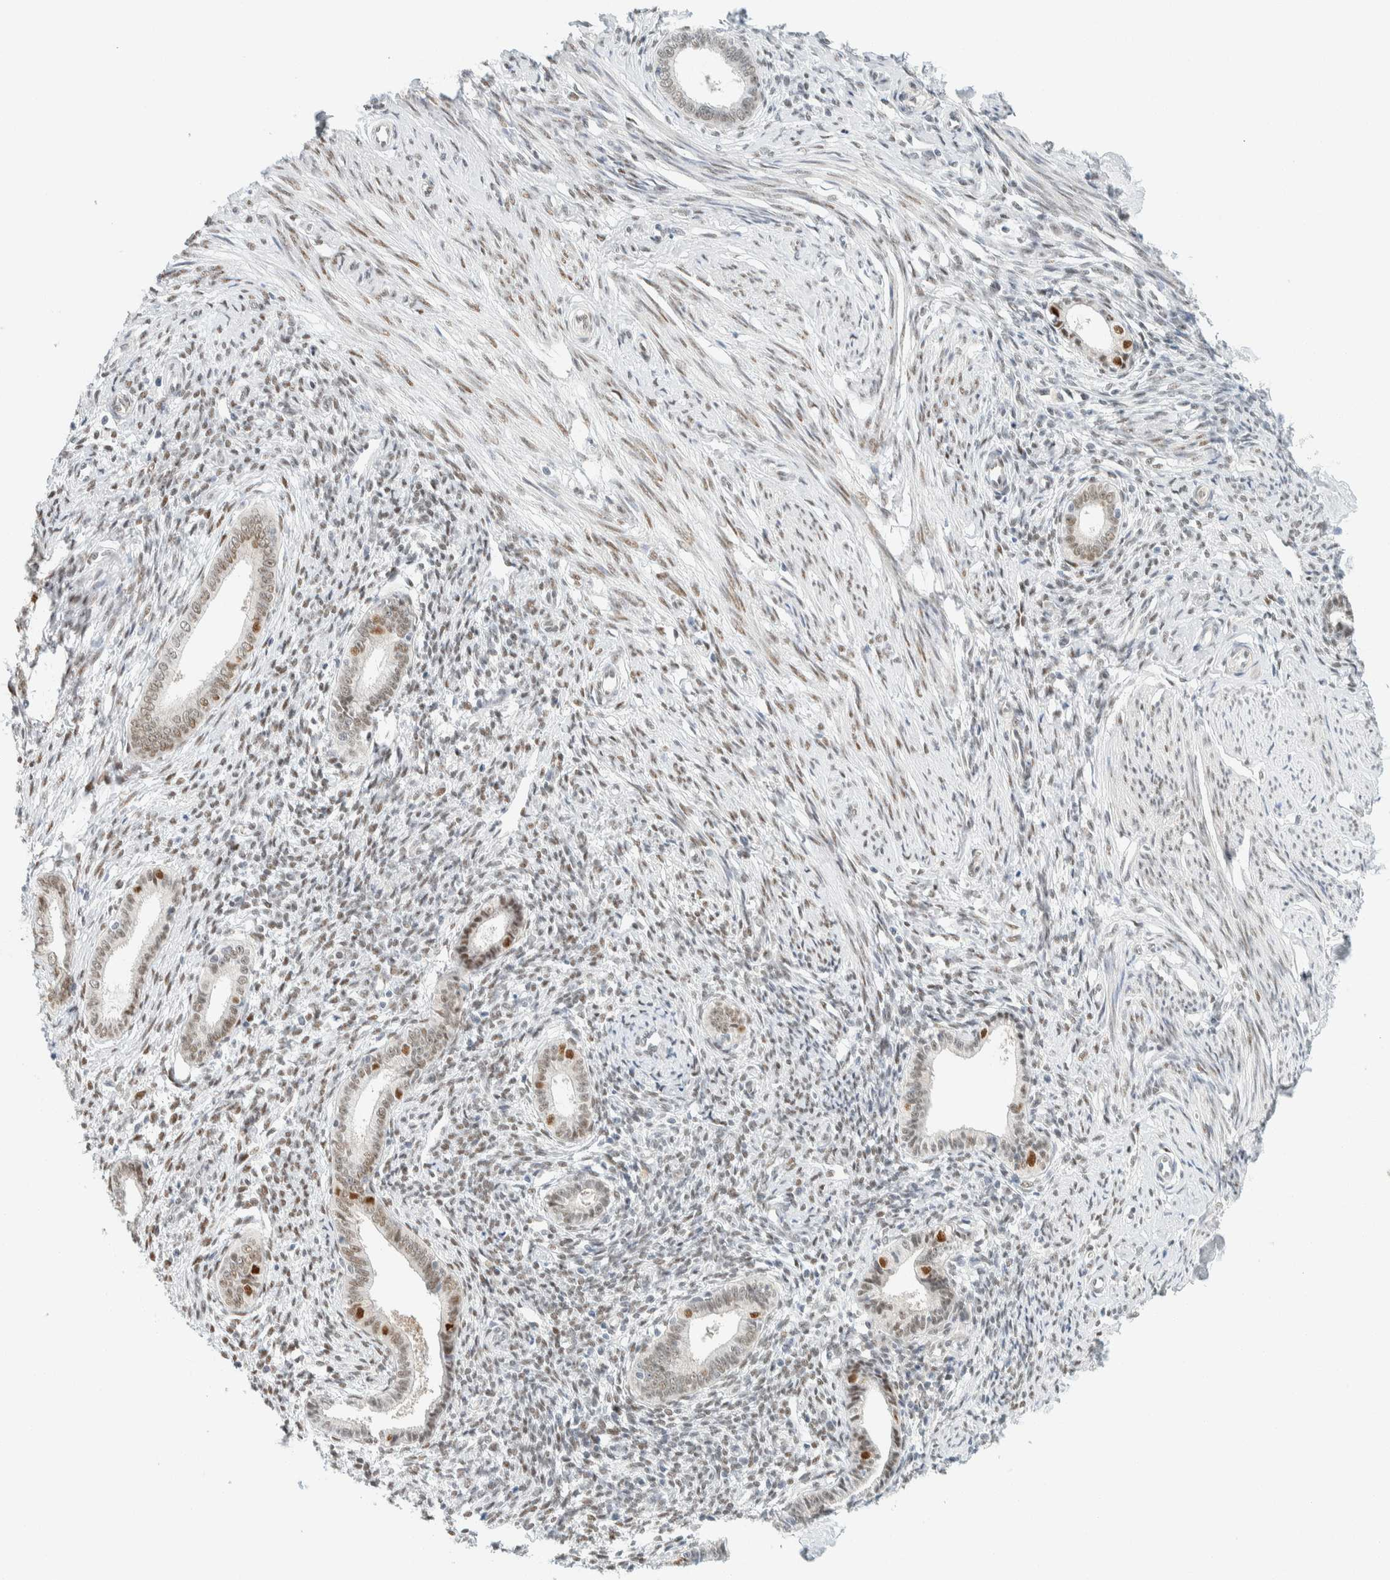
{"staining": {"intensity": "negative", "quantity": "none", "location": "none"}, "tissue": "endometrium", "cell_type": "Cells in endometrial stroma", "image_type": "normal", "snomed": [{"axis": "morphology", "description": "Normal tissue, NOS"}, {"axis": "topography", "description": "Endometrium"}], "caption": "Cells in endometrial stroma are negative for brown protein staining in benign endometrium. Nuclei are stained in blue.", "gene": "ZNF683", "patient": {"sex": "female", "age": 56}}